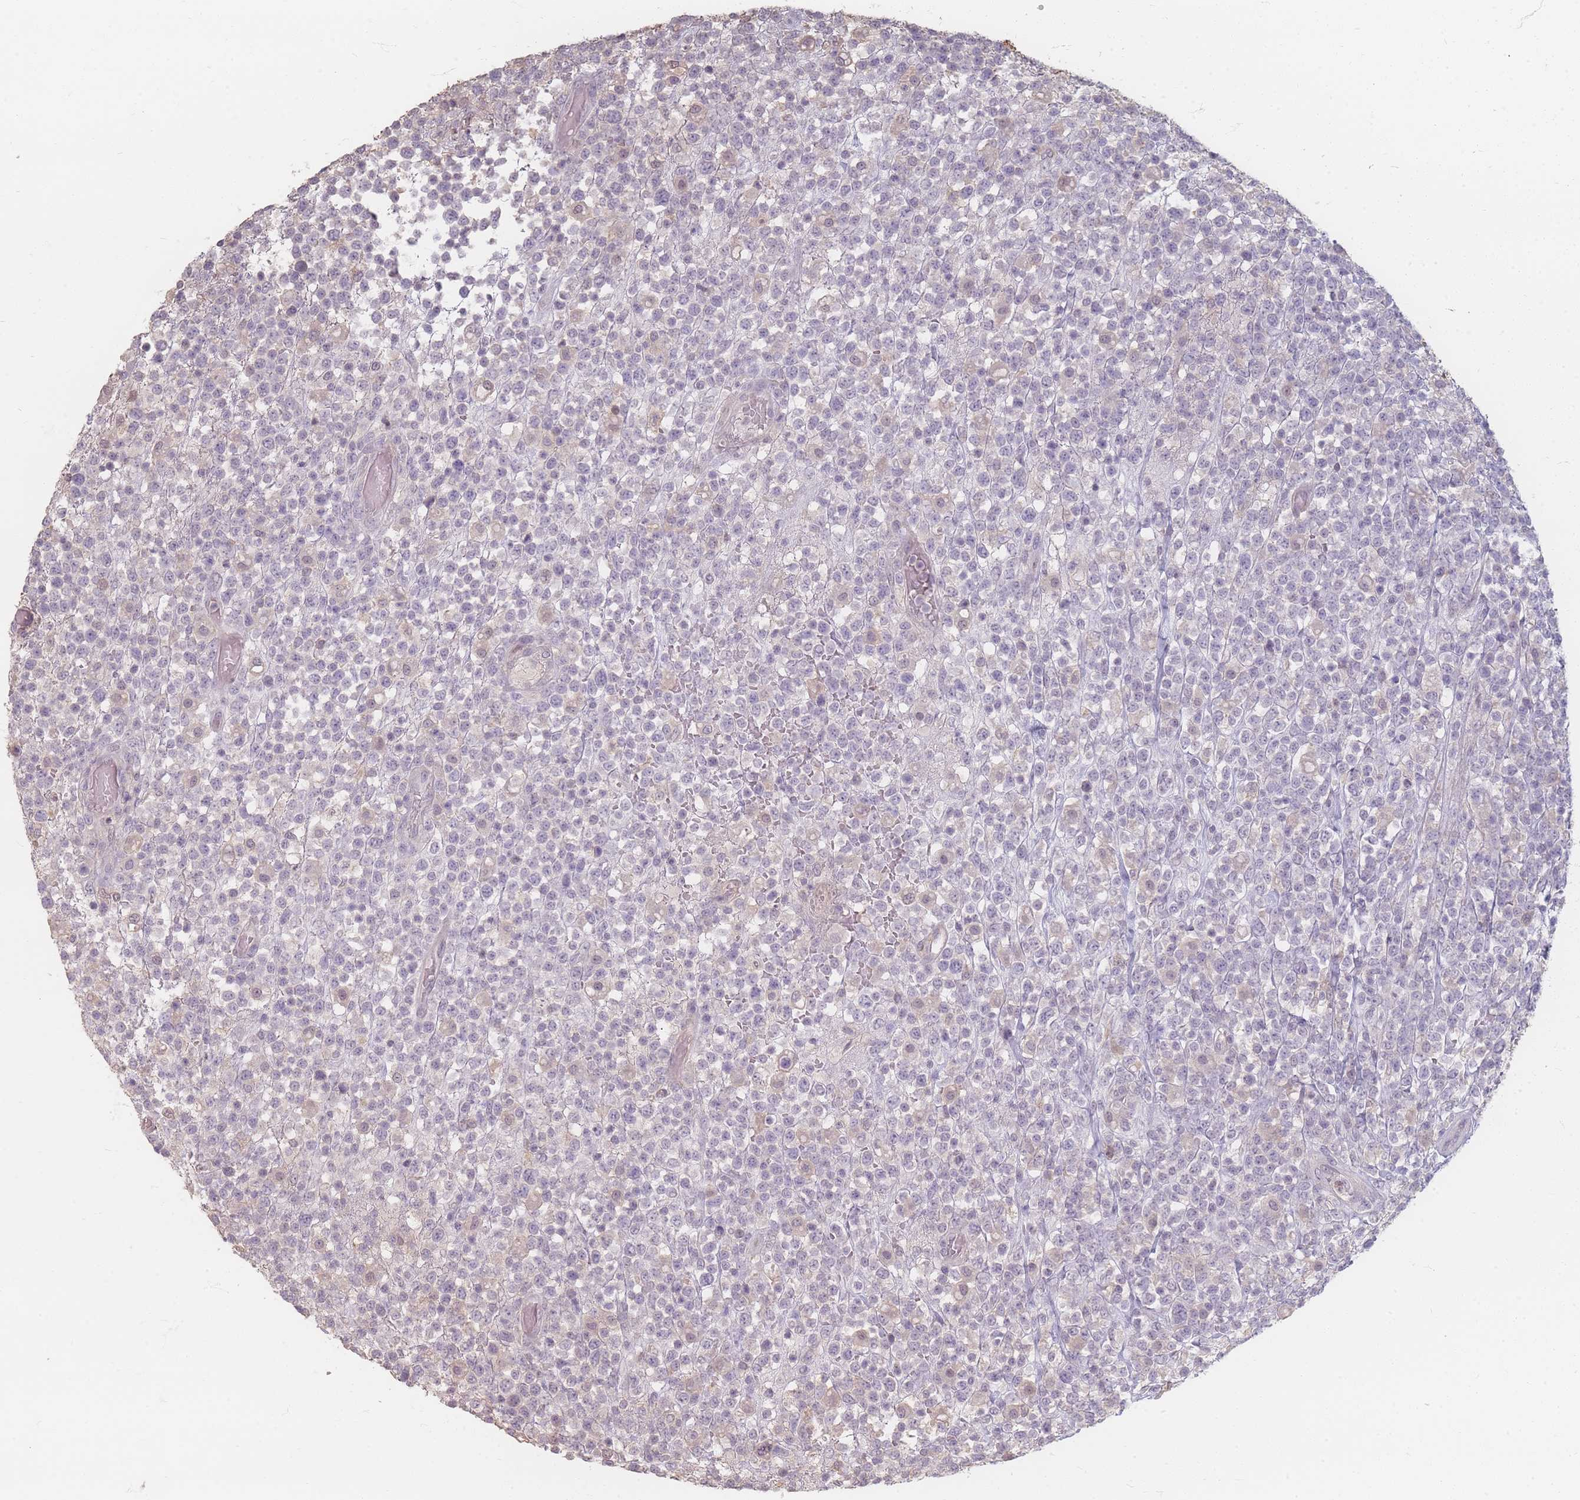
{"staining": {"intensity": "weak", "quantity": "<25%", "location": "nuclear"}, "tissue": "lymphoma", "cell_type": "Tumor cells", "image_type": "cancer", "snomed": [{"axis": "morphology", "description": "Malignant lymphoma, non-Hodgkin's type, High grade"}, {"axis": "topography", "description": "Colon"}], "caption": "Immunohistochemistry (IHC) micrograph of neoplastic tissue: malignant lymphoma, non-Hodgkin's type (high-grade) stained with DAB (3,3'-diaminobenzidine) displays no significant protein expression in tumor cells.", "gene": "RFTN1", "patient": {"sex": "female", "age": 53}}